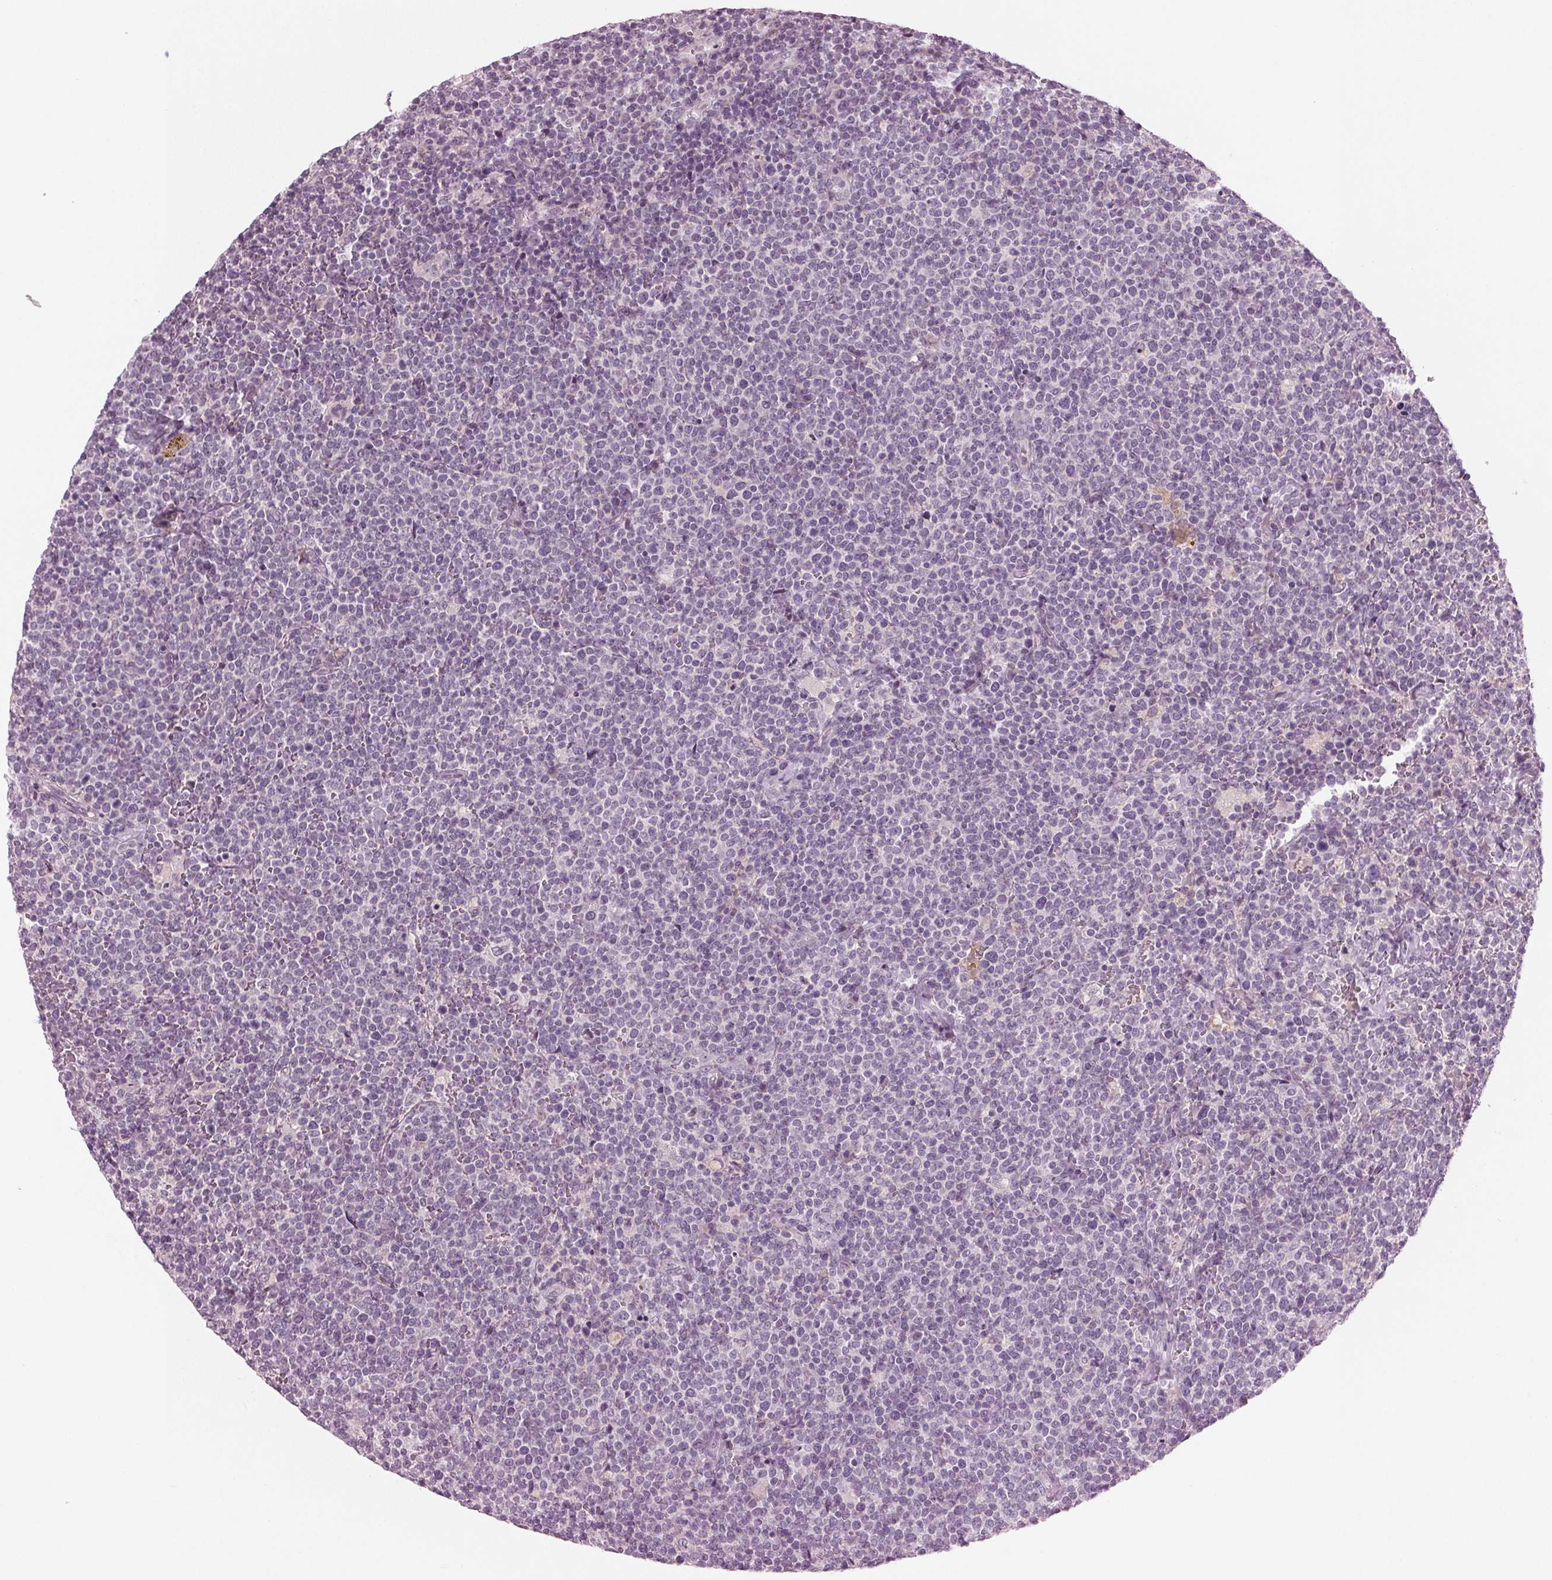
{"staining": {"intensity": "negative", "quantity": "none", "location": "none"}, "tissue": "lymphoma", "cell_type": "Tumor cells", "image_type": "cancer", "snomed": [{"axis": "morphology", "description": "Malignant lymphoma, non-Hodgkin's type, High grade"}, {"axis": "topography", "description": "Lymph node"}], "caption": "Immunohistochemical staining of human malignant lymphoma, non-Hodgkin's type (high-grade) reveals no significant staining in tumor cells. Nuclei are stained in blue.", "gene": "PRAP1", "patient": {"sex": "male", "age": 61}}